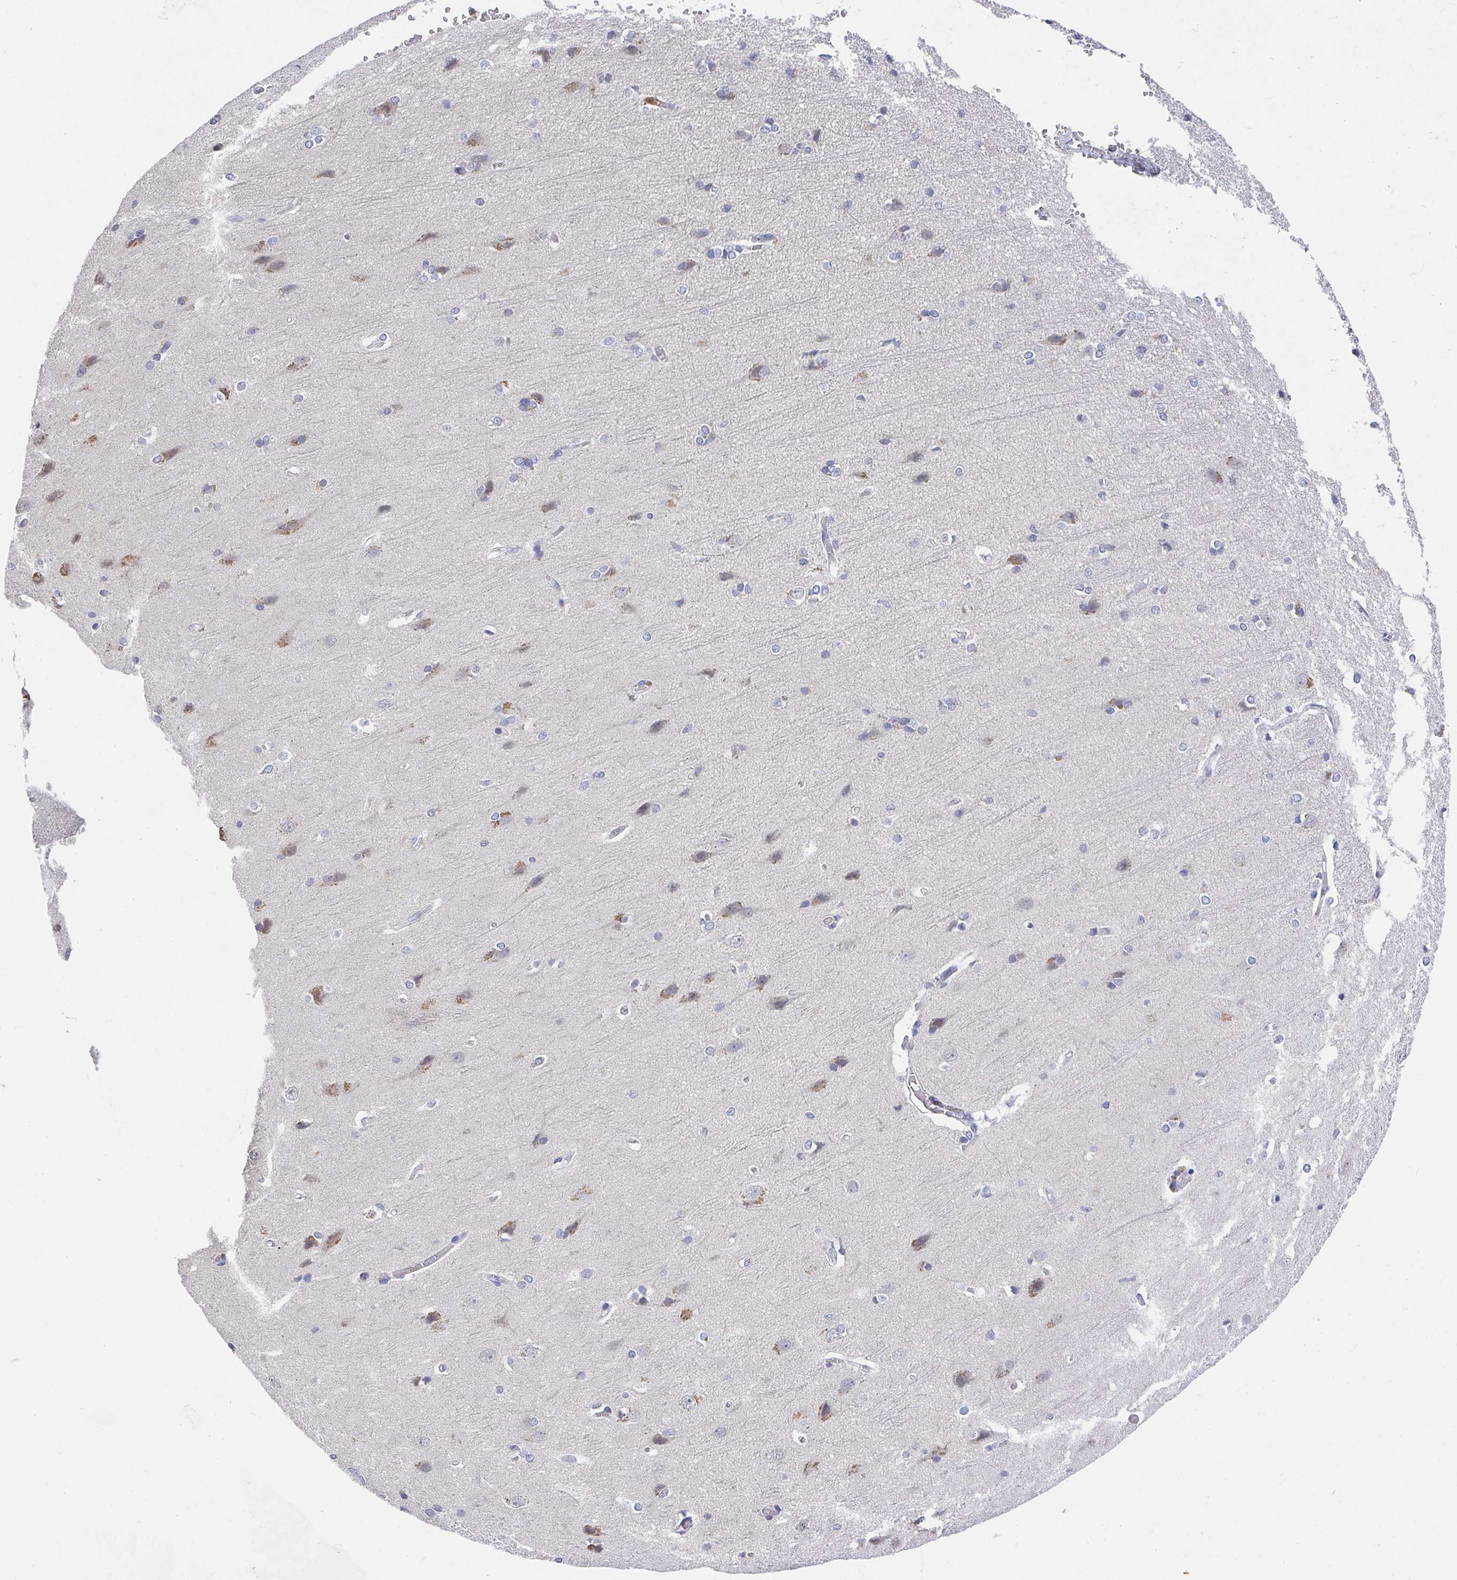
{"staining": {"intensity": "negative", "quantity": "none", "location": "none"}, "tissue": "cerebral cortex", "cell_type": "Endothelial cells", "image_type": "normal", "snomed": [{"axis": "morphology", "description": "Normal tissue, NOS"}, {"axis": "topography", "description": "Cerebral cortex"}], "caption": "An IHC micrograph of benign cerebral cortex is shown. There is no staining in endothelial cells of cerebral cortex.", "gene": "NCF1", "patient": {"sex": "male", "age": 37}}